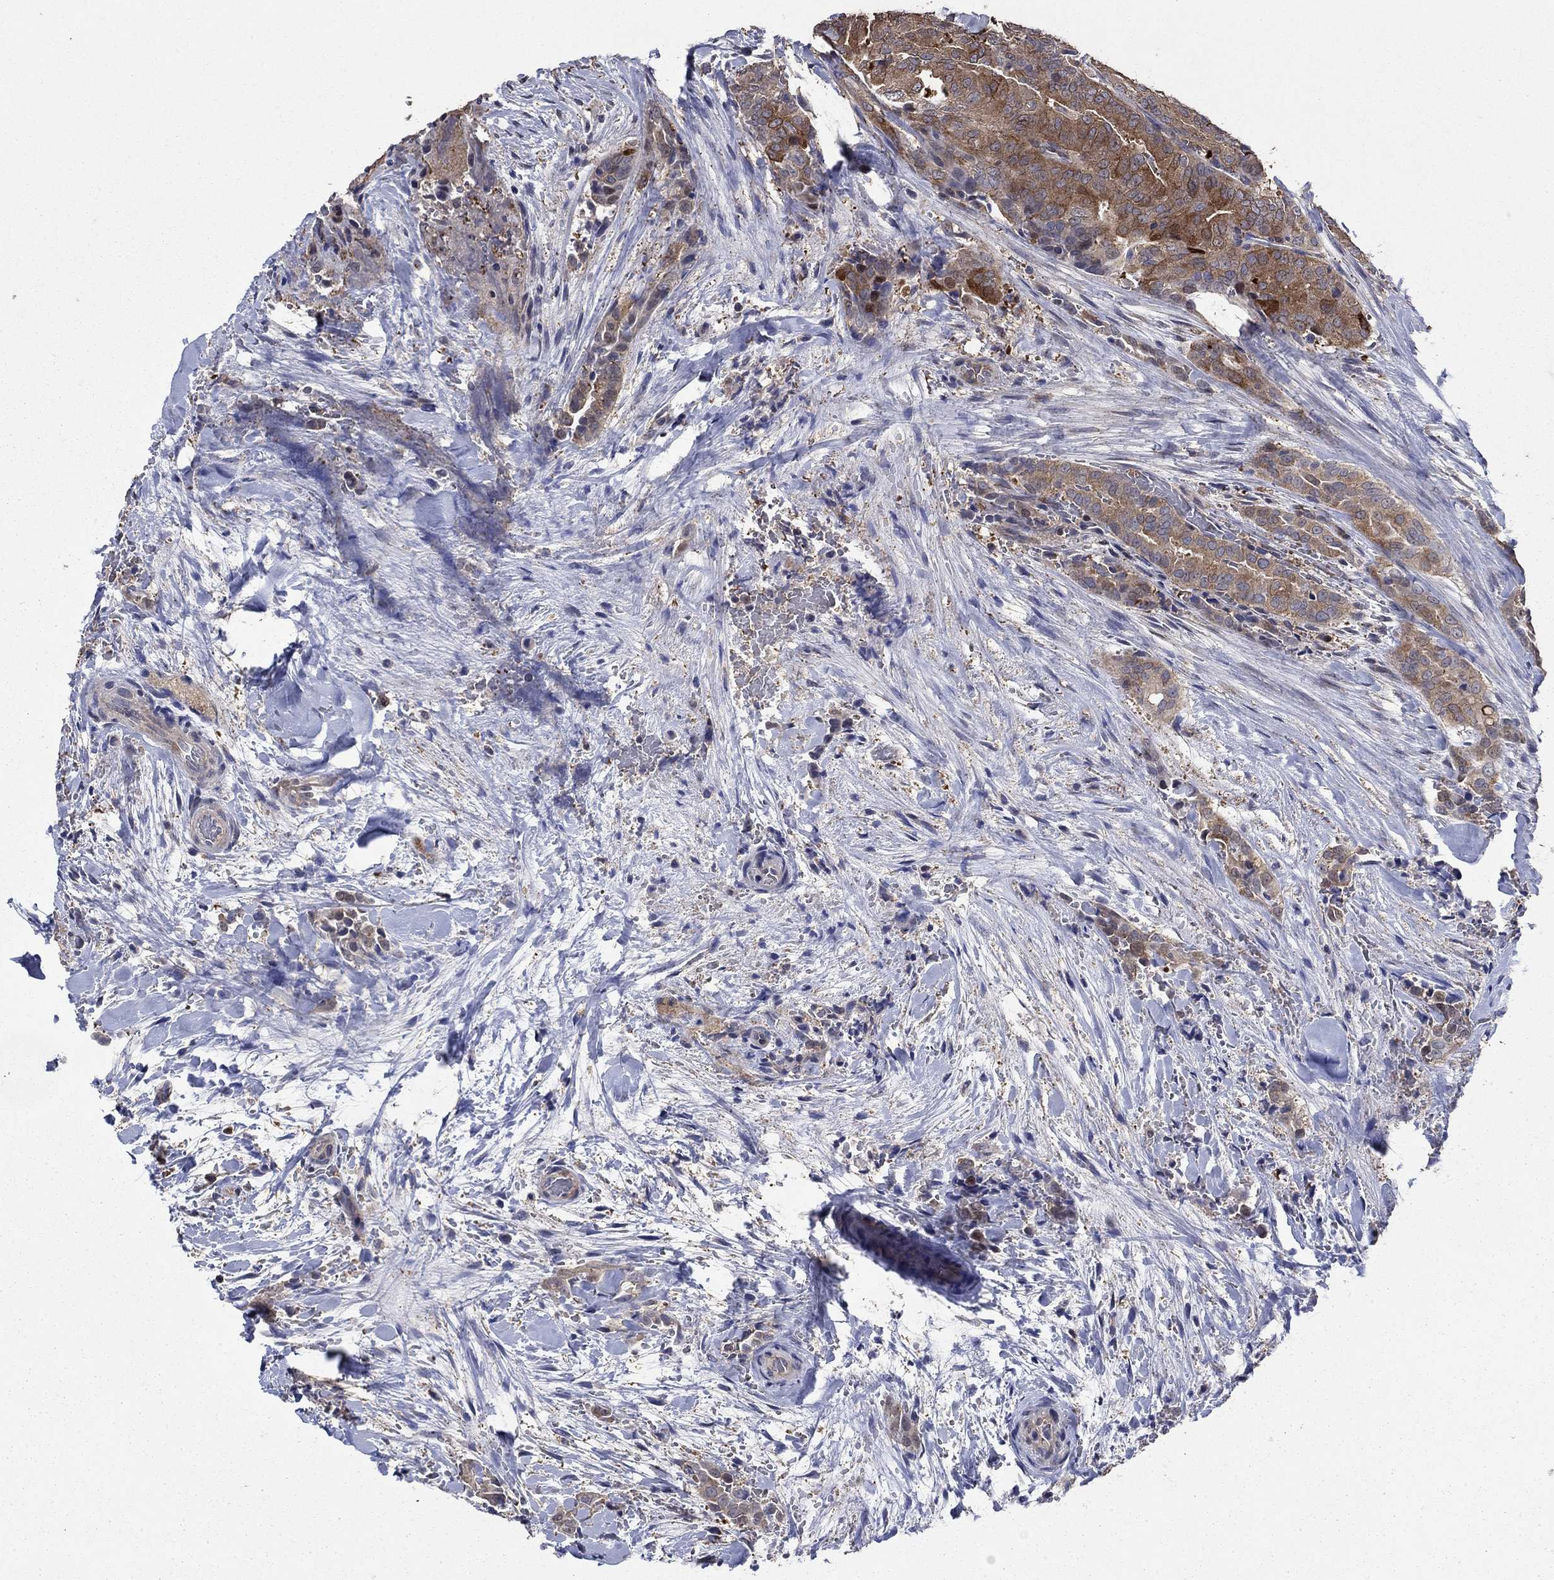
{"staining": {"intensity": "moderate", "quantity": "<25%", "location": "cytoplasmic/membranous"}, "tissue": "thyroid cancer", "cell_type": "Tumor cells", "image_type": "cancer", "snomed": [{"axis": "morphology", "description": "Papillary adenocarcinoma, NOS"}, {"axis": "topography", "description": "Thyroid gland"}], "caption": "There is low levels of moderate cytoplasmic/membranous staining in tumor cells of papillary adenocarcinoma (thyroid), as demonstrated by immunohistochemical staining (brown color).", "gene": "DVL1", "patient": {"sex": "male", "age": 61}}